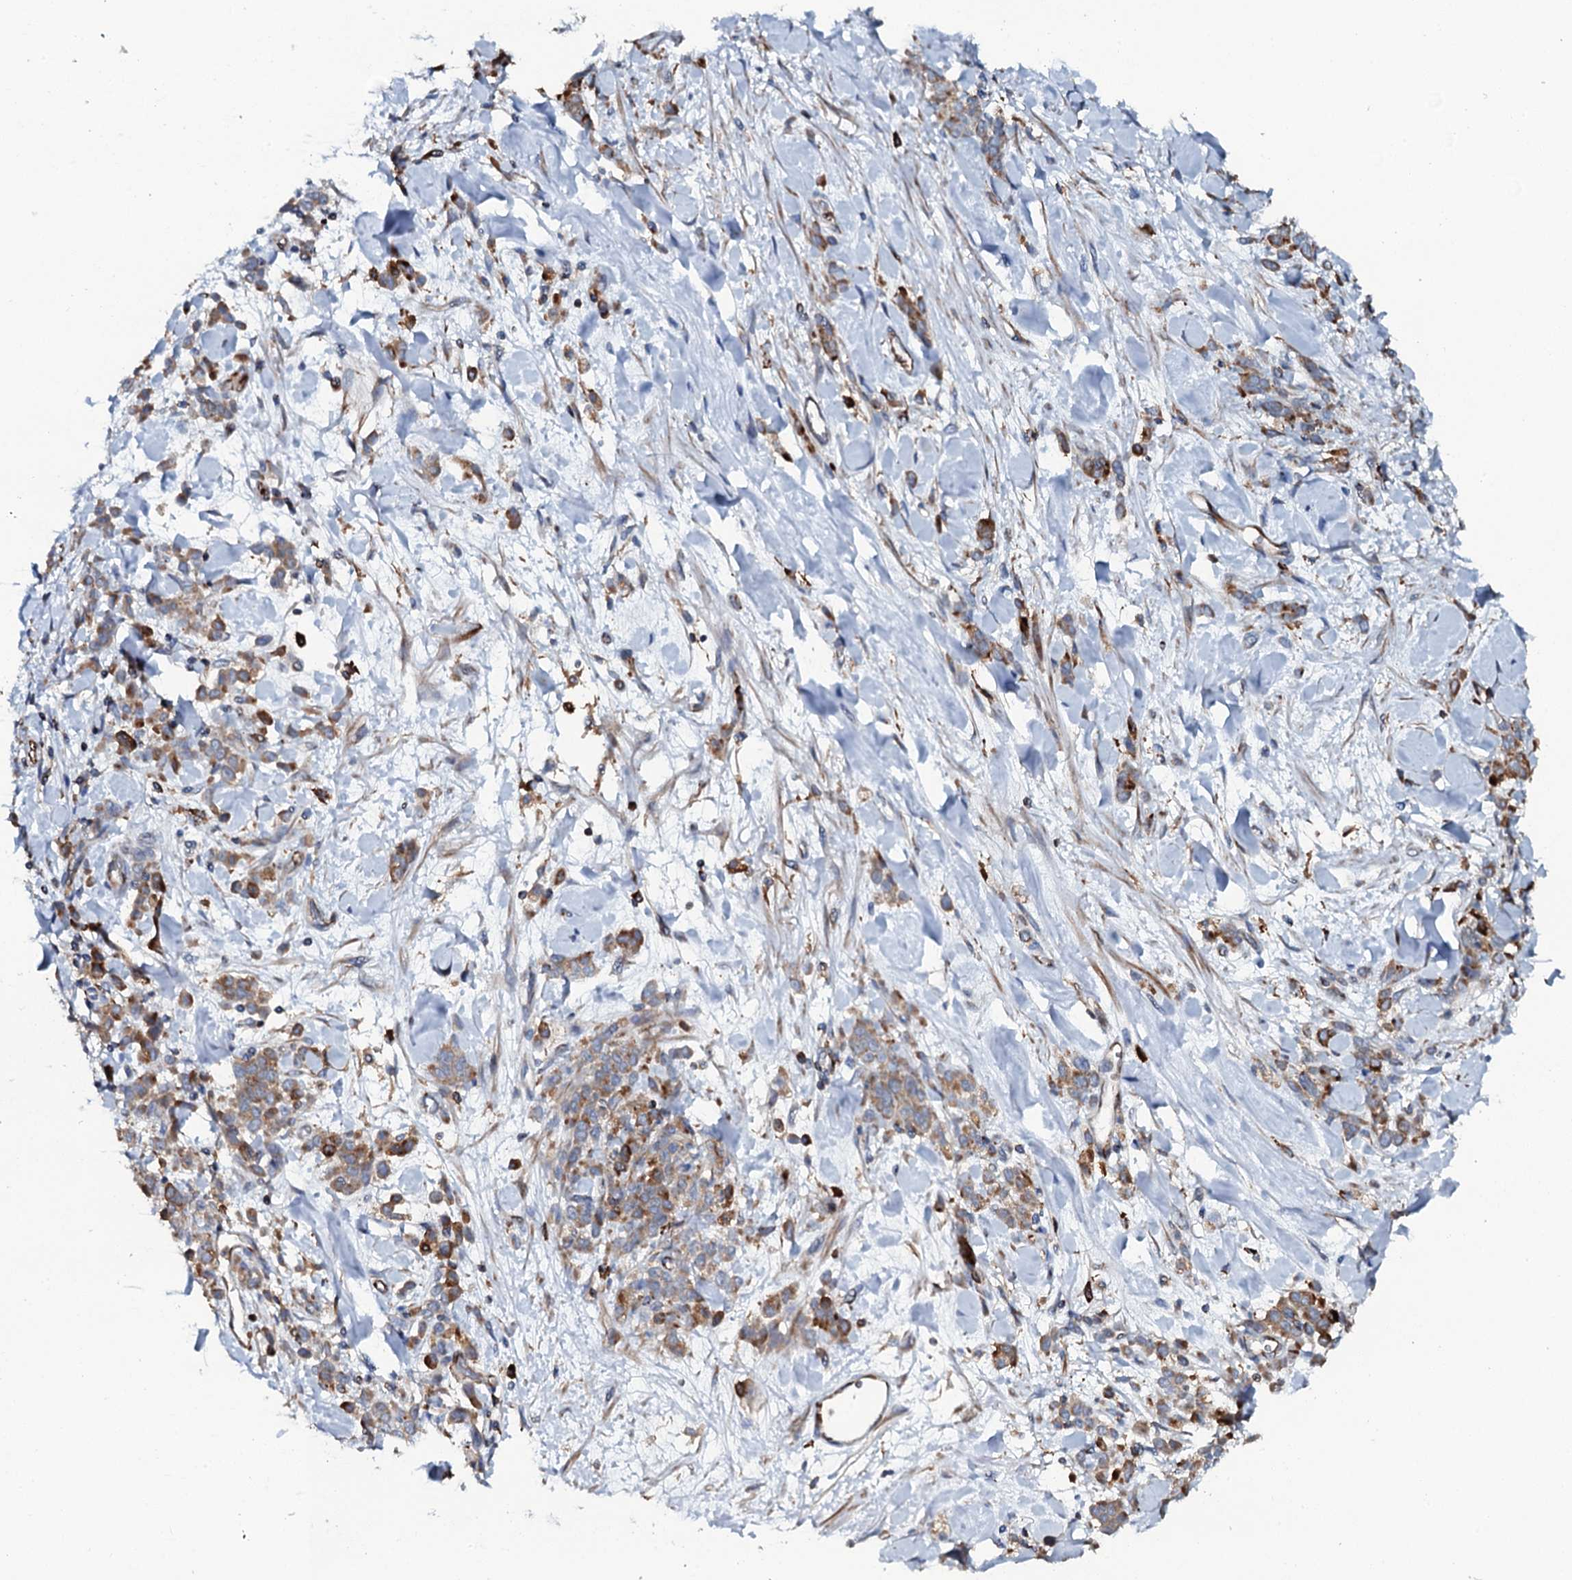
{"staining": {"intensity": "moderate", "quantity": ">75%", "location": "cytoplasmic/membranous"}, "tissue": "stomach cancer", "cell_type": "Tumor cells", "image_type": "cancer", "snomed": [{"axis": "morphology", "description": "Normal tissue, NOS"}, {"axis": "morphology", "description": "Adenocarcinoma, NOS"}, {"axis": "topography", "description": "Stomach"}], "caption": "About >75% of tumor cells in human stomach adenocarcinoma exhibit moderate cytoplasmic/membranous protein staining as visualized by brown immunohistochemical staining.", "gene": "VAMP8", "patient": {"sex": "male", "age": 82}}